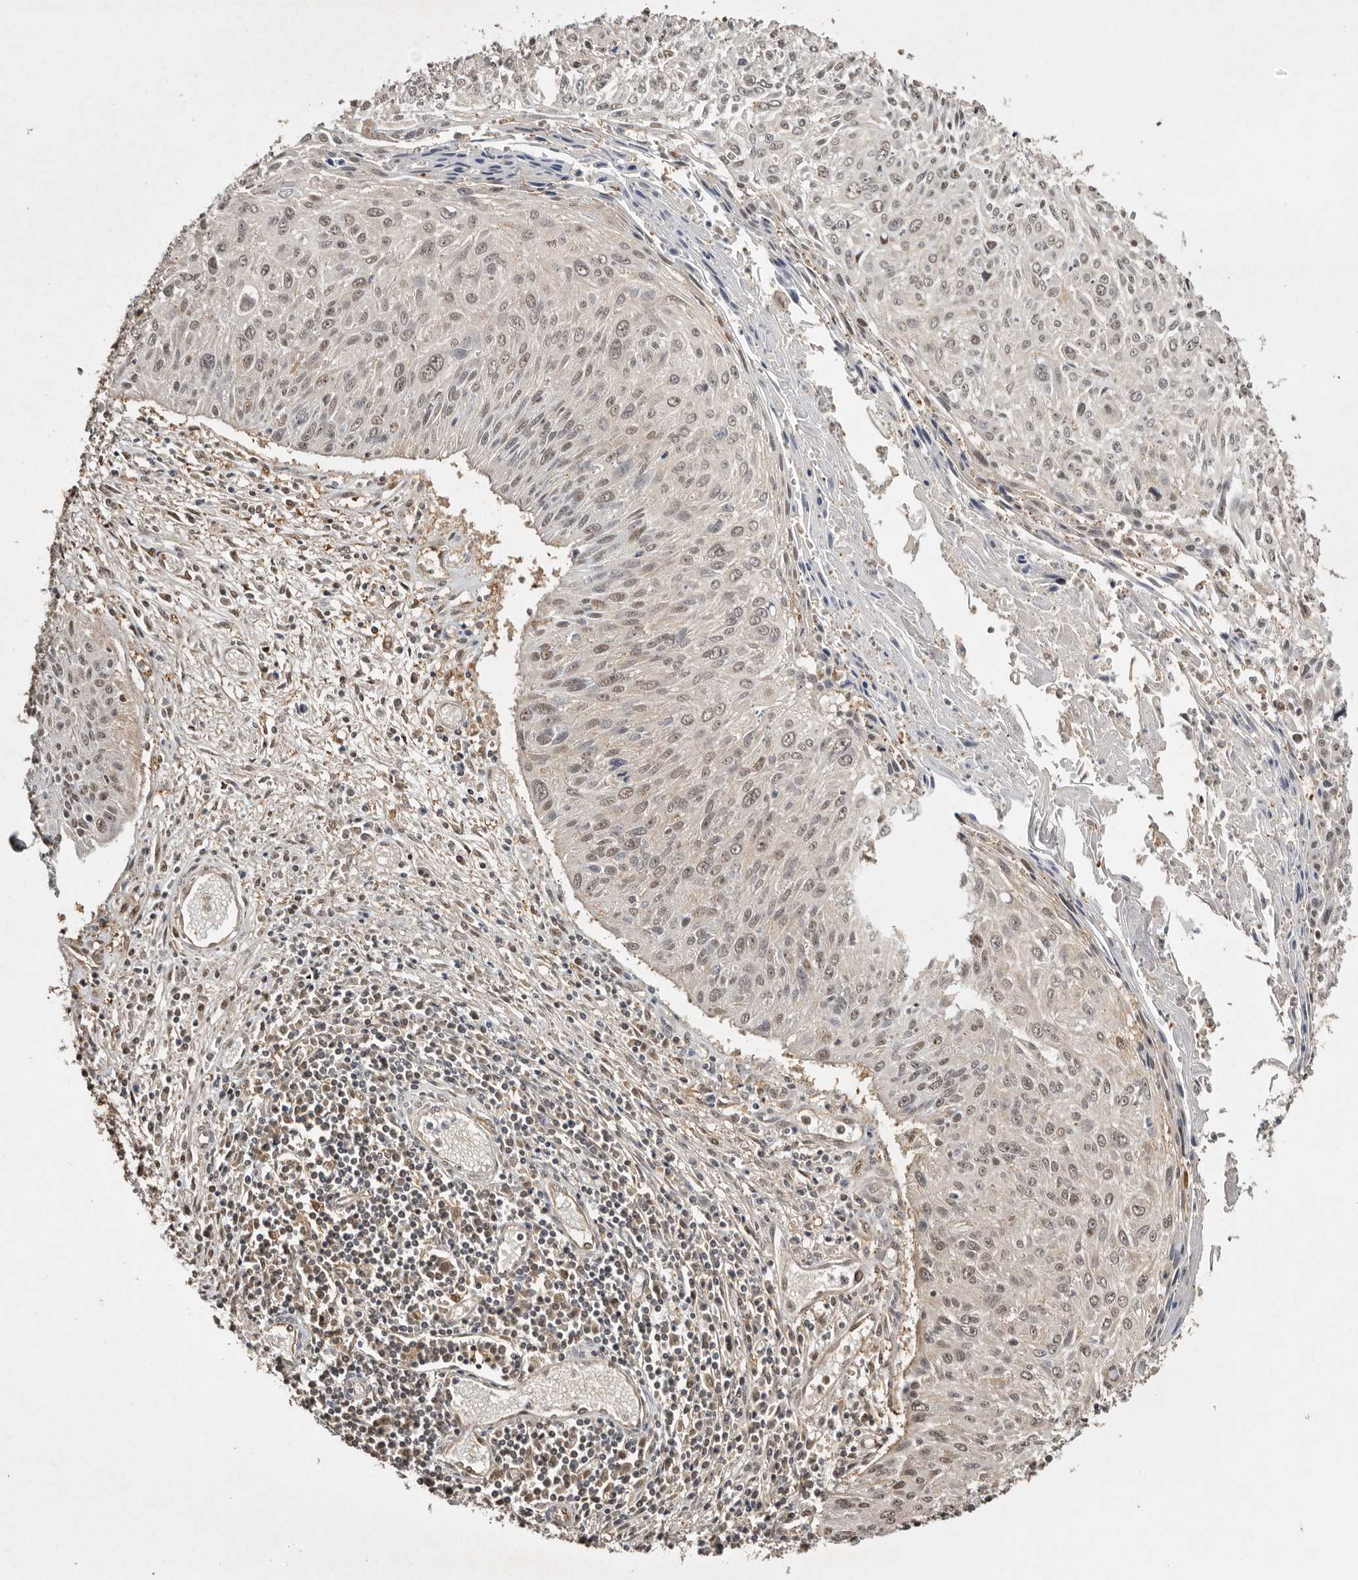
{"staining": {"intensity": "moderate", "quantity": ">75%", "location": "nuclear"}, "tissue": "cervical cancer", "cell_type": "Tumor cells", "image_type": "cancer", "snomed": [{"axis": "morphology", "description": "Squamous cell carcinoma, NOS"}, {"axis": "topography", "description": "Cervix"}], "caption": "Immunohistochemical staining of cervical cancer shows moderate nuclear protein expression in about >75% of tumor cells.", "gene": "PSMA5", "patient": {"sex": "female", "age": 51}}